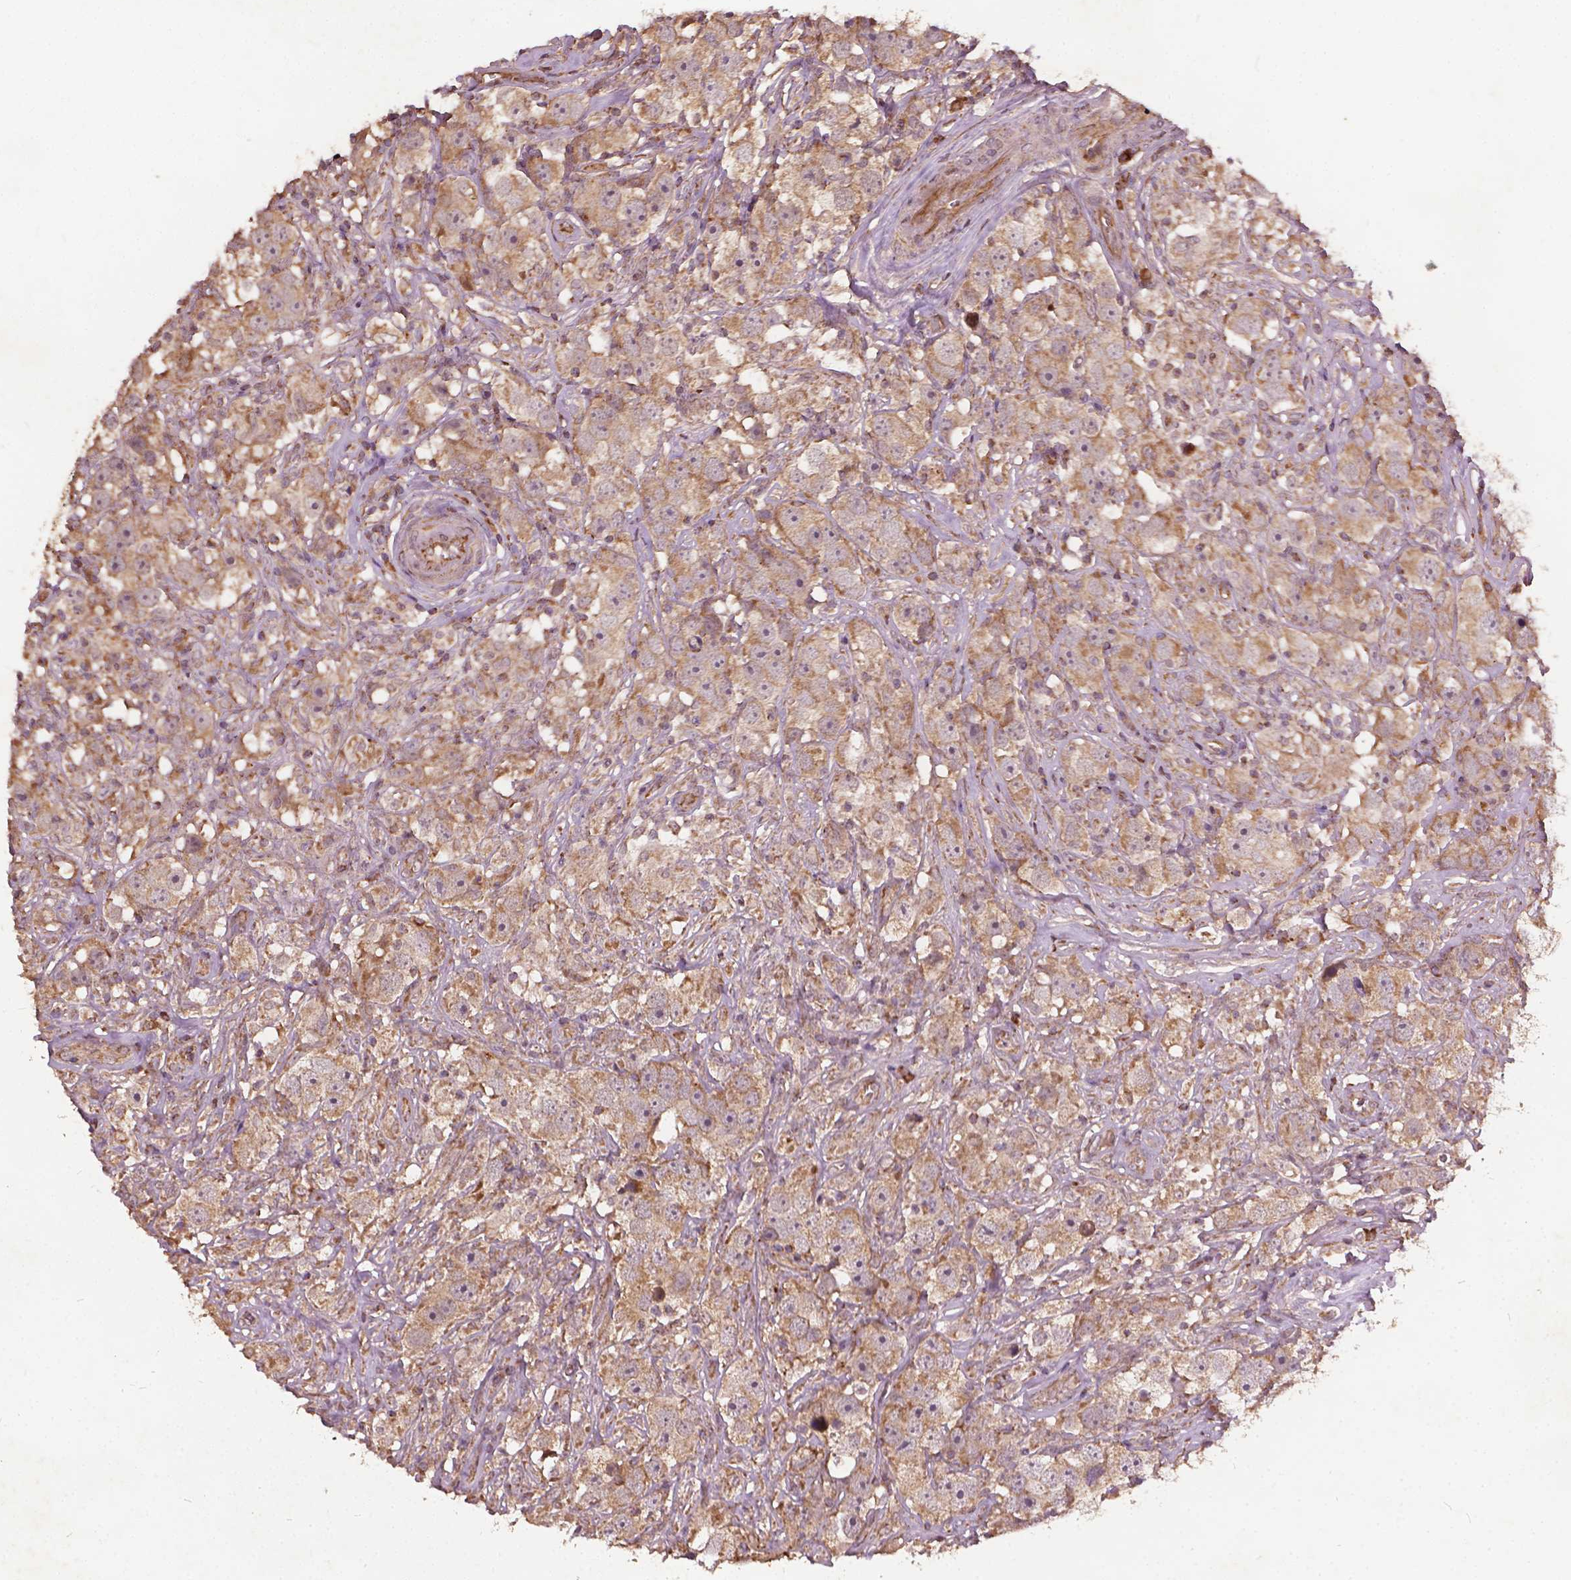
{"staining": {"intensity": "moderate", "quantity": ">75%", "location": "cytoplasmic/membranous"}, "tissue": "testis cancer", "cell_type": "Tumor cells", "image_type": "cancer", "snomed": [{"axis": "morphology", "description": "Seminoma, NOS"}, {"axis": "topography", "description": "Testis"}], "caption": "DAB (3,3'-diaminobenzidine) immunohistochemical staining of testis cancer exhibits moderate cytoplasmic/membranous protein positivity in about >75% of tumor cells.", "gene": "UBXN2A", "patient": {"sex": "male", "age": 49}}